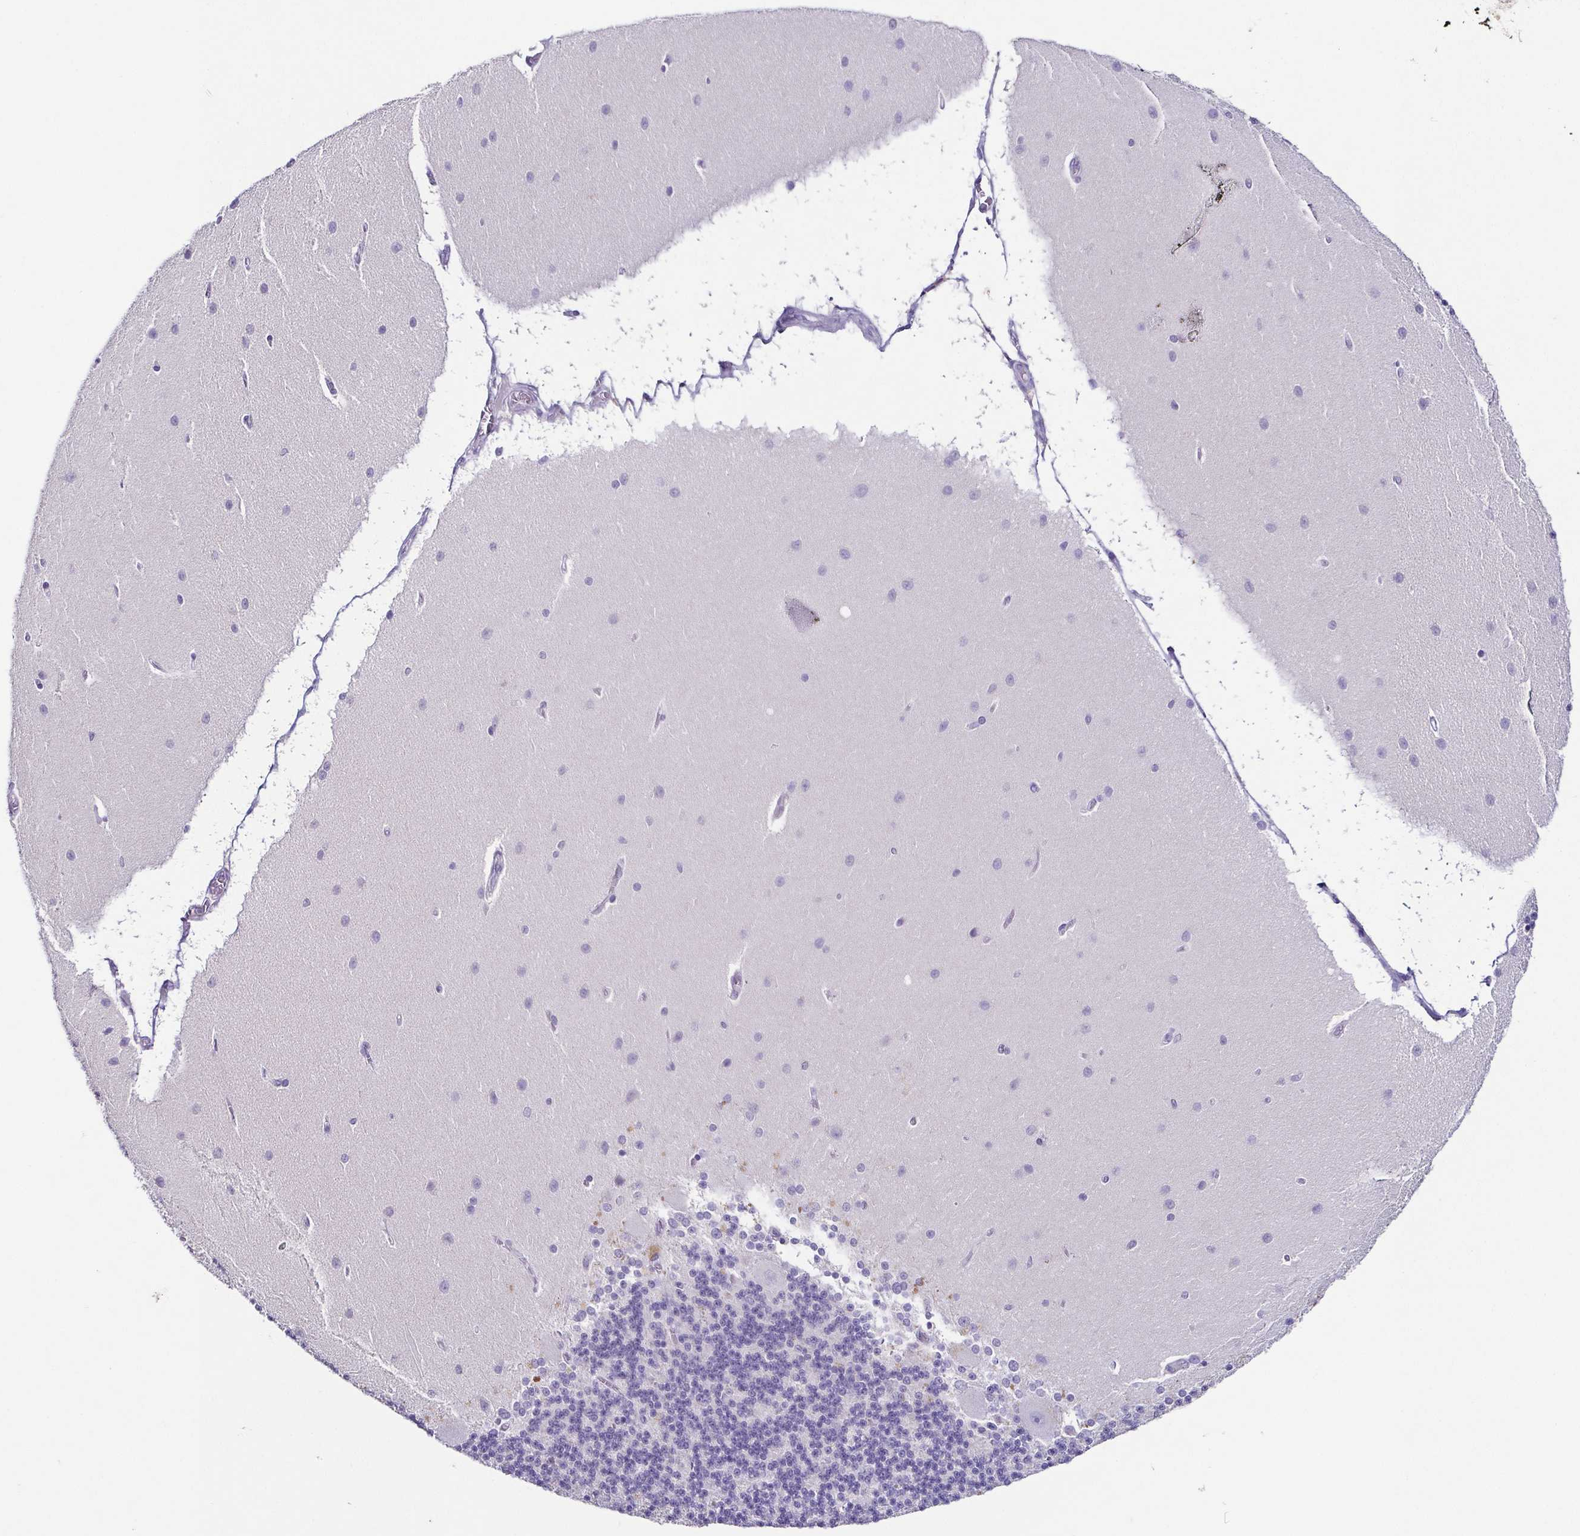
{"staining": {"intensity": "negative", "quantity": "none", "location": "none"}, "tissue": "cerebellum", "cell_type": "Cells in granular layer", "image_type": "normal", "snomed": [{"axis": "morphology", "description": "Normal tissue, NOS"}, {"axis": "topography", "description": "Cerebellum"}], "caption": "Immunohistochemistry (IHC) of normal cerebellum exhibits no expression in cells in granular layer. (DAB (3,3'-diaminobenzidine) immunohistochemistry (IHC) with hematoxylin counter stain).", "gene": "TP73", "patient": {"sex": "female", "age": 54}}